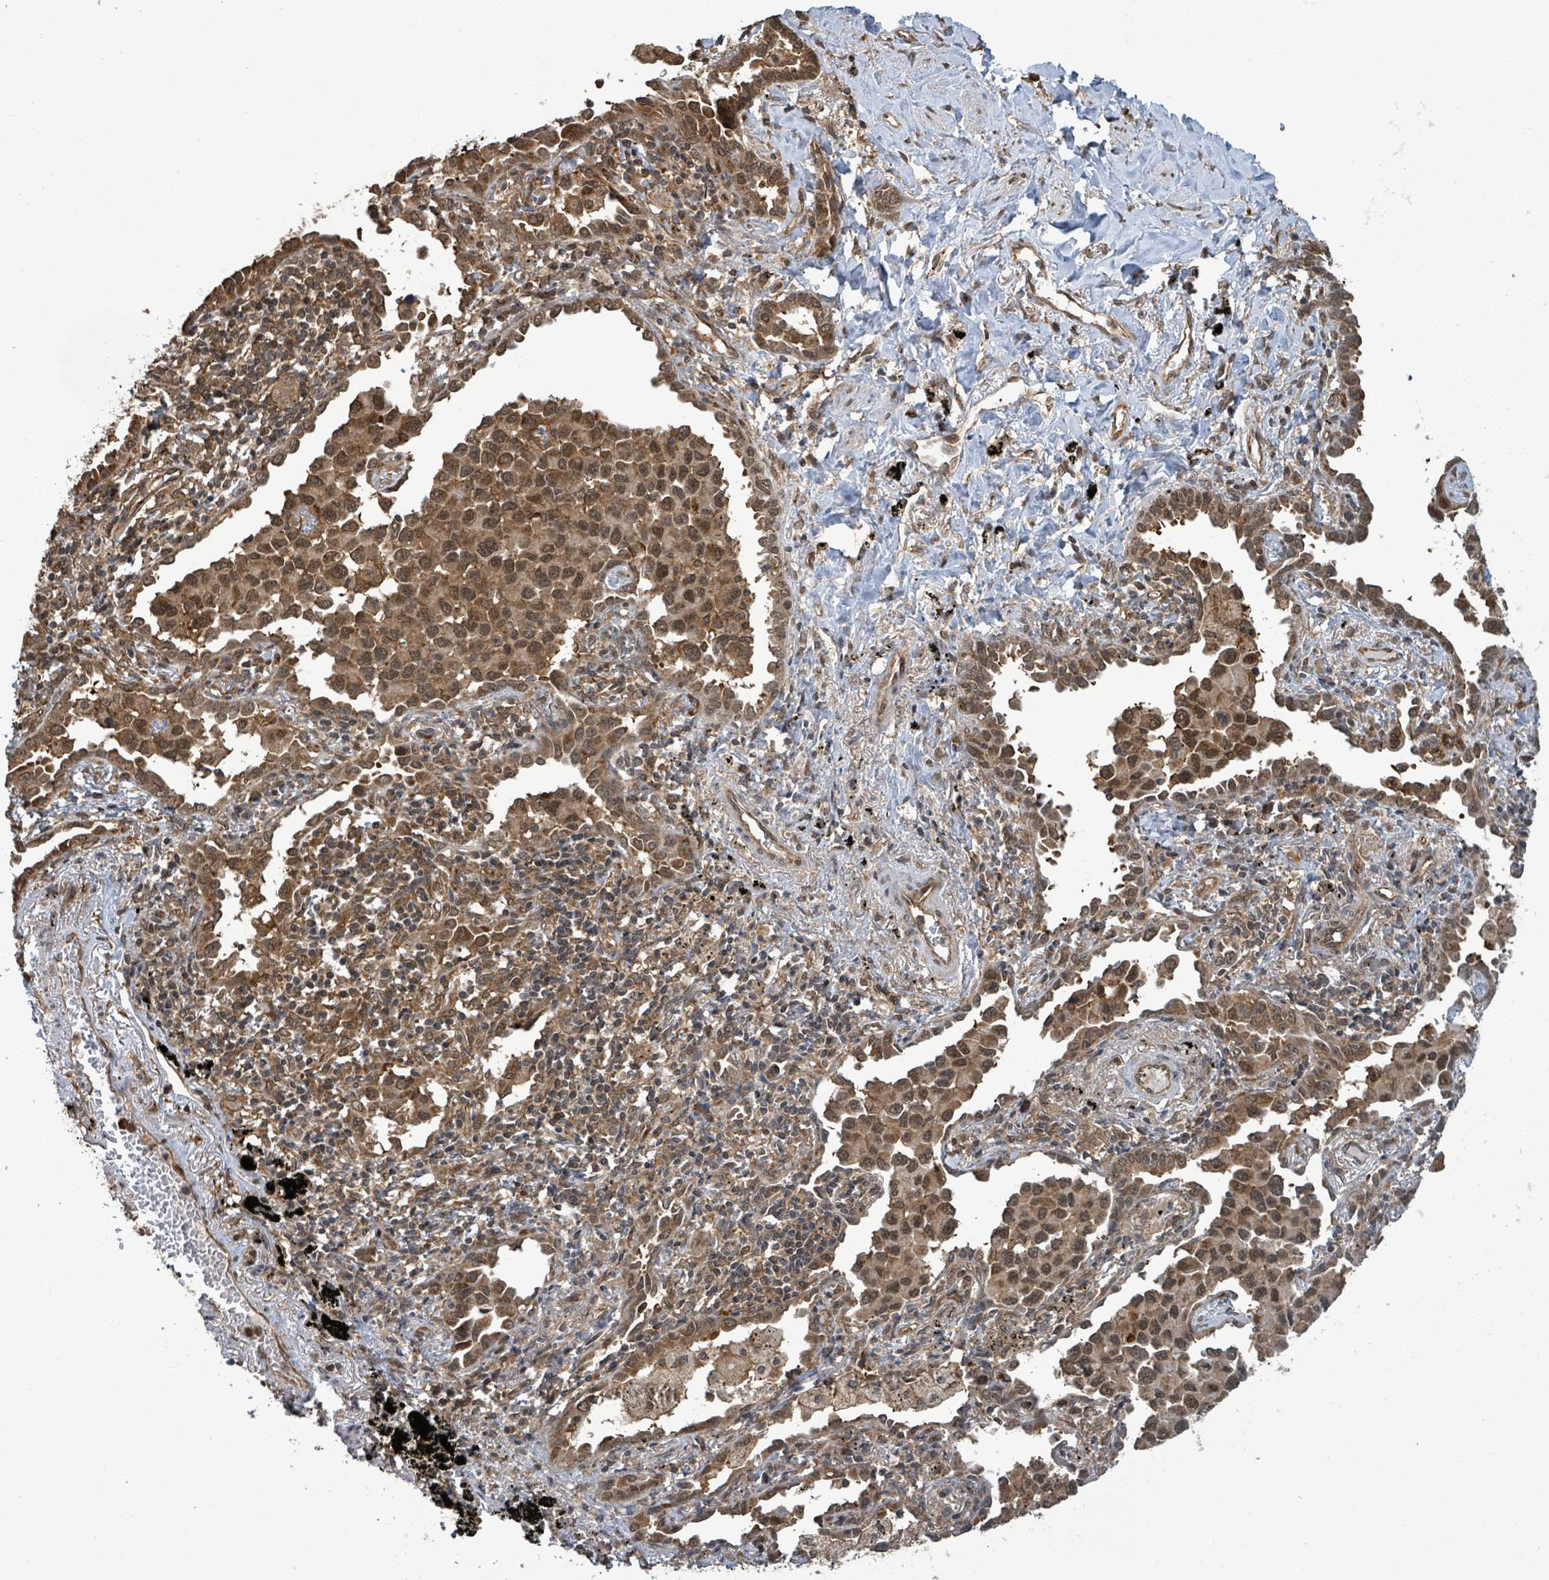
{"staining": {"intensity": "moderate", "quantity": ">75%", "location": "cytoplasmic/membranous,nuclear"}, "tissue": "lung cancer", "cell_type": "Tumor cells", "image_type": "cancer", "snomed": [{"axis": "morphology", "description": "Adenocarcinoma, NOS"}, {"axis": "topography", "description": "Lung"}], "caption": "DAB (3,3'-diaminobenzidine) immunohistochemical staining of human lung cancer demonstrates moderate cytoplasmic/membranous and nuclear protein expression in about >75% of tumor cells.", "gene": "KLC1", "patient": {"sex": "male", "age": 67}}